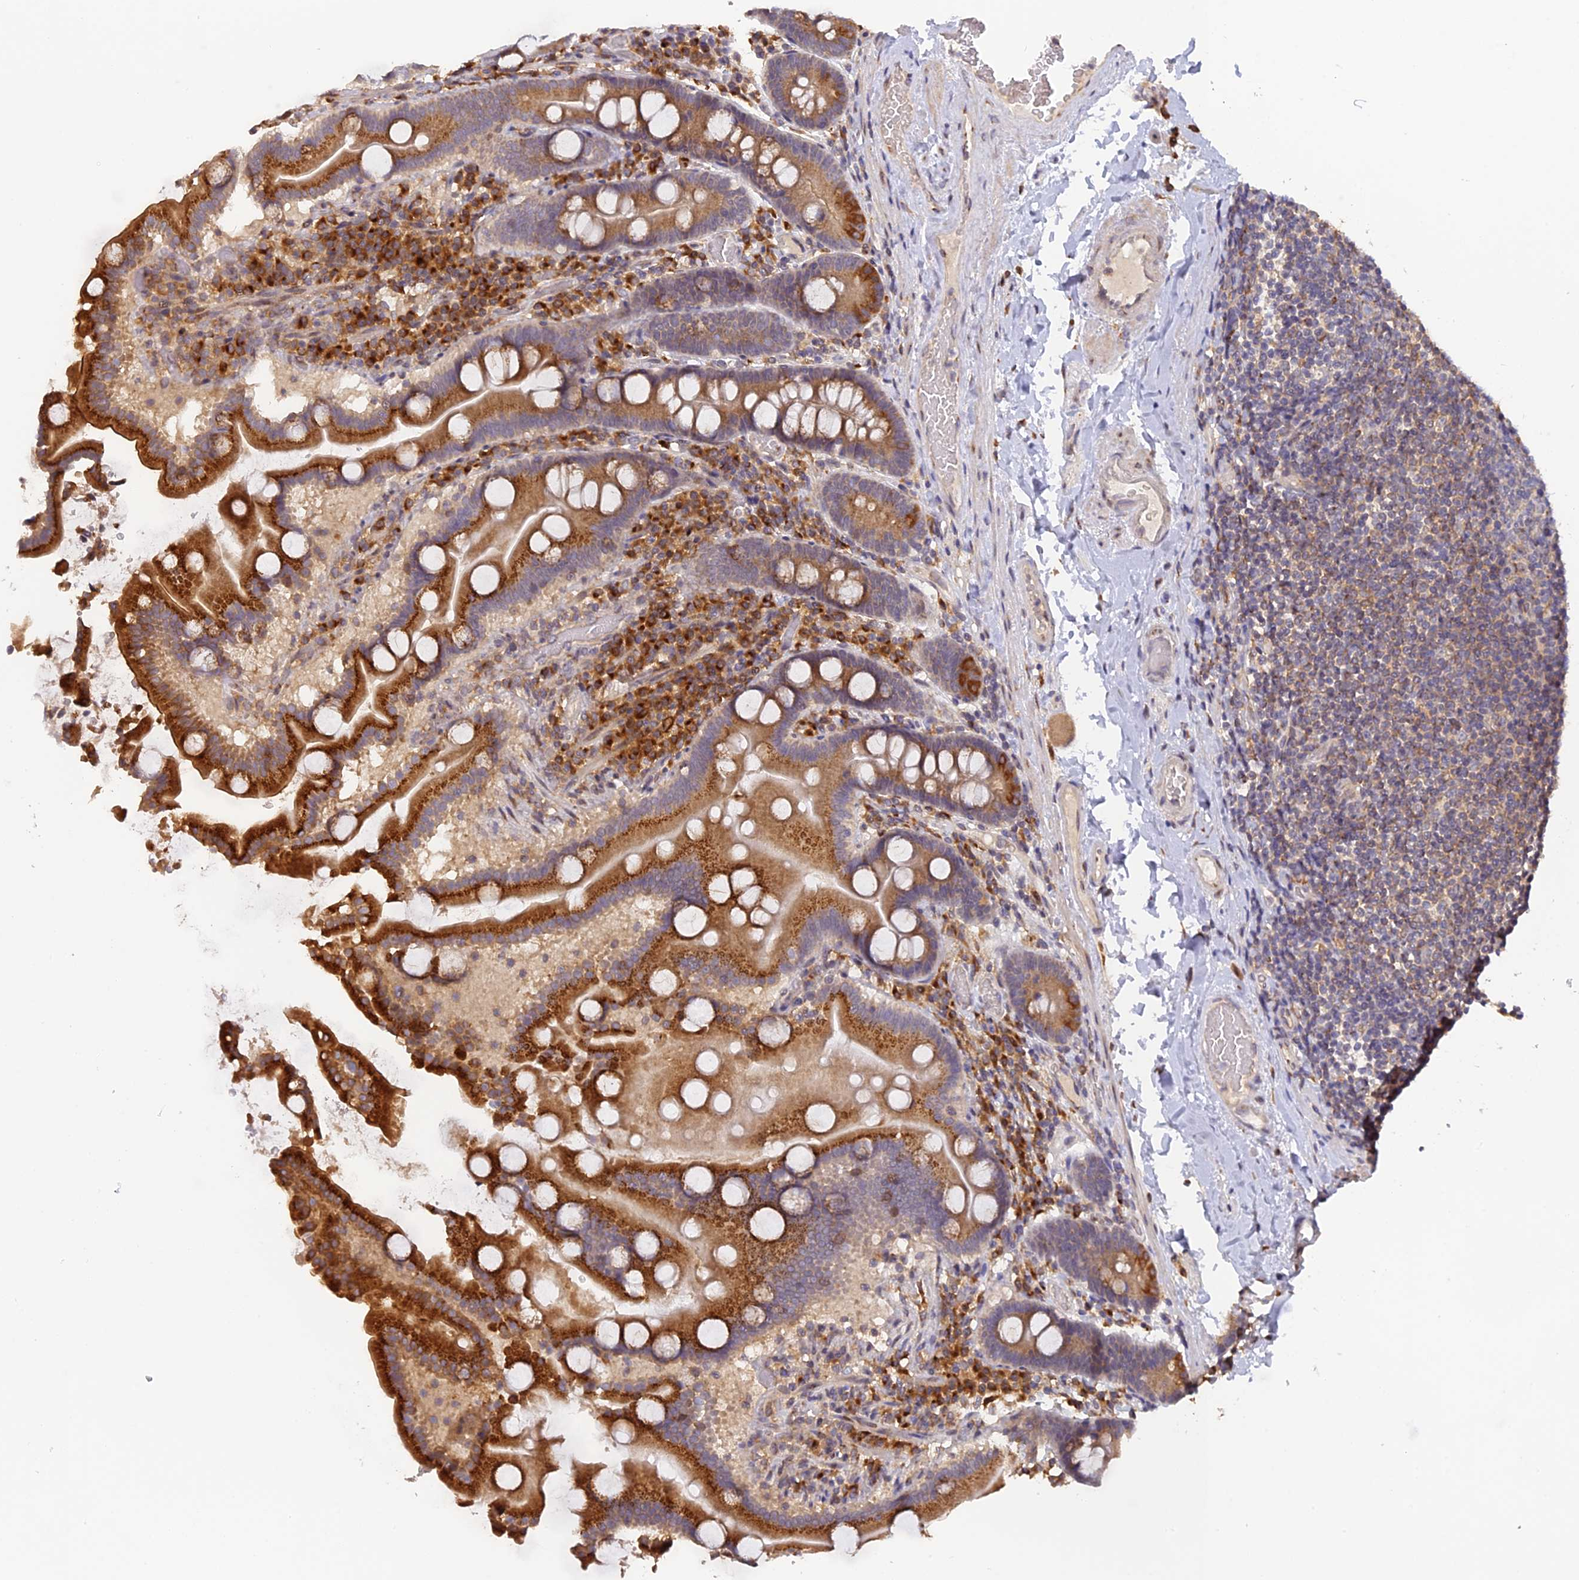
{"staining": {"intensity": "strong", "quantity": ">75%", "location": "cytoplasmic/membranous"}, "tissue": "duodenum", "cell_type": "Glandular cells", "image_type": "normal", "snomed": [{"axis": "morphology", "description": "Normal tissue, NOS"}, {"axis": "topography", "description": "Duodenum"}], "caption": "High-magnification brightfield microscopy of unremarkable duodenum stained with DAB (3,3'-diaminobenzidine) (brown) and counterstained with hematoxylin (blue). glandular cells exhibit strong cytoplasmic/membranous staining is present in about>75% of cells.", "gene": "SNX17", "patient": {"sex": "male", "age": 55}}